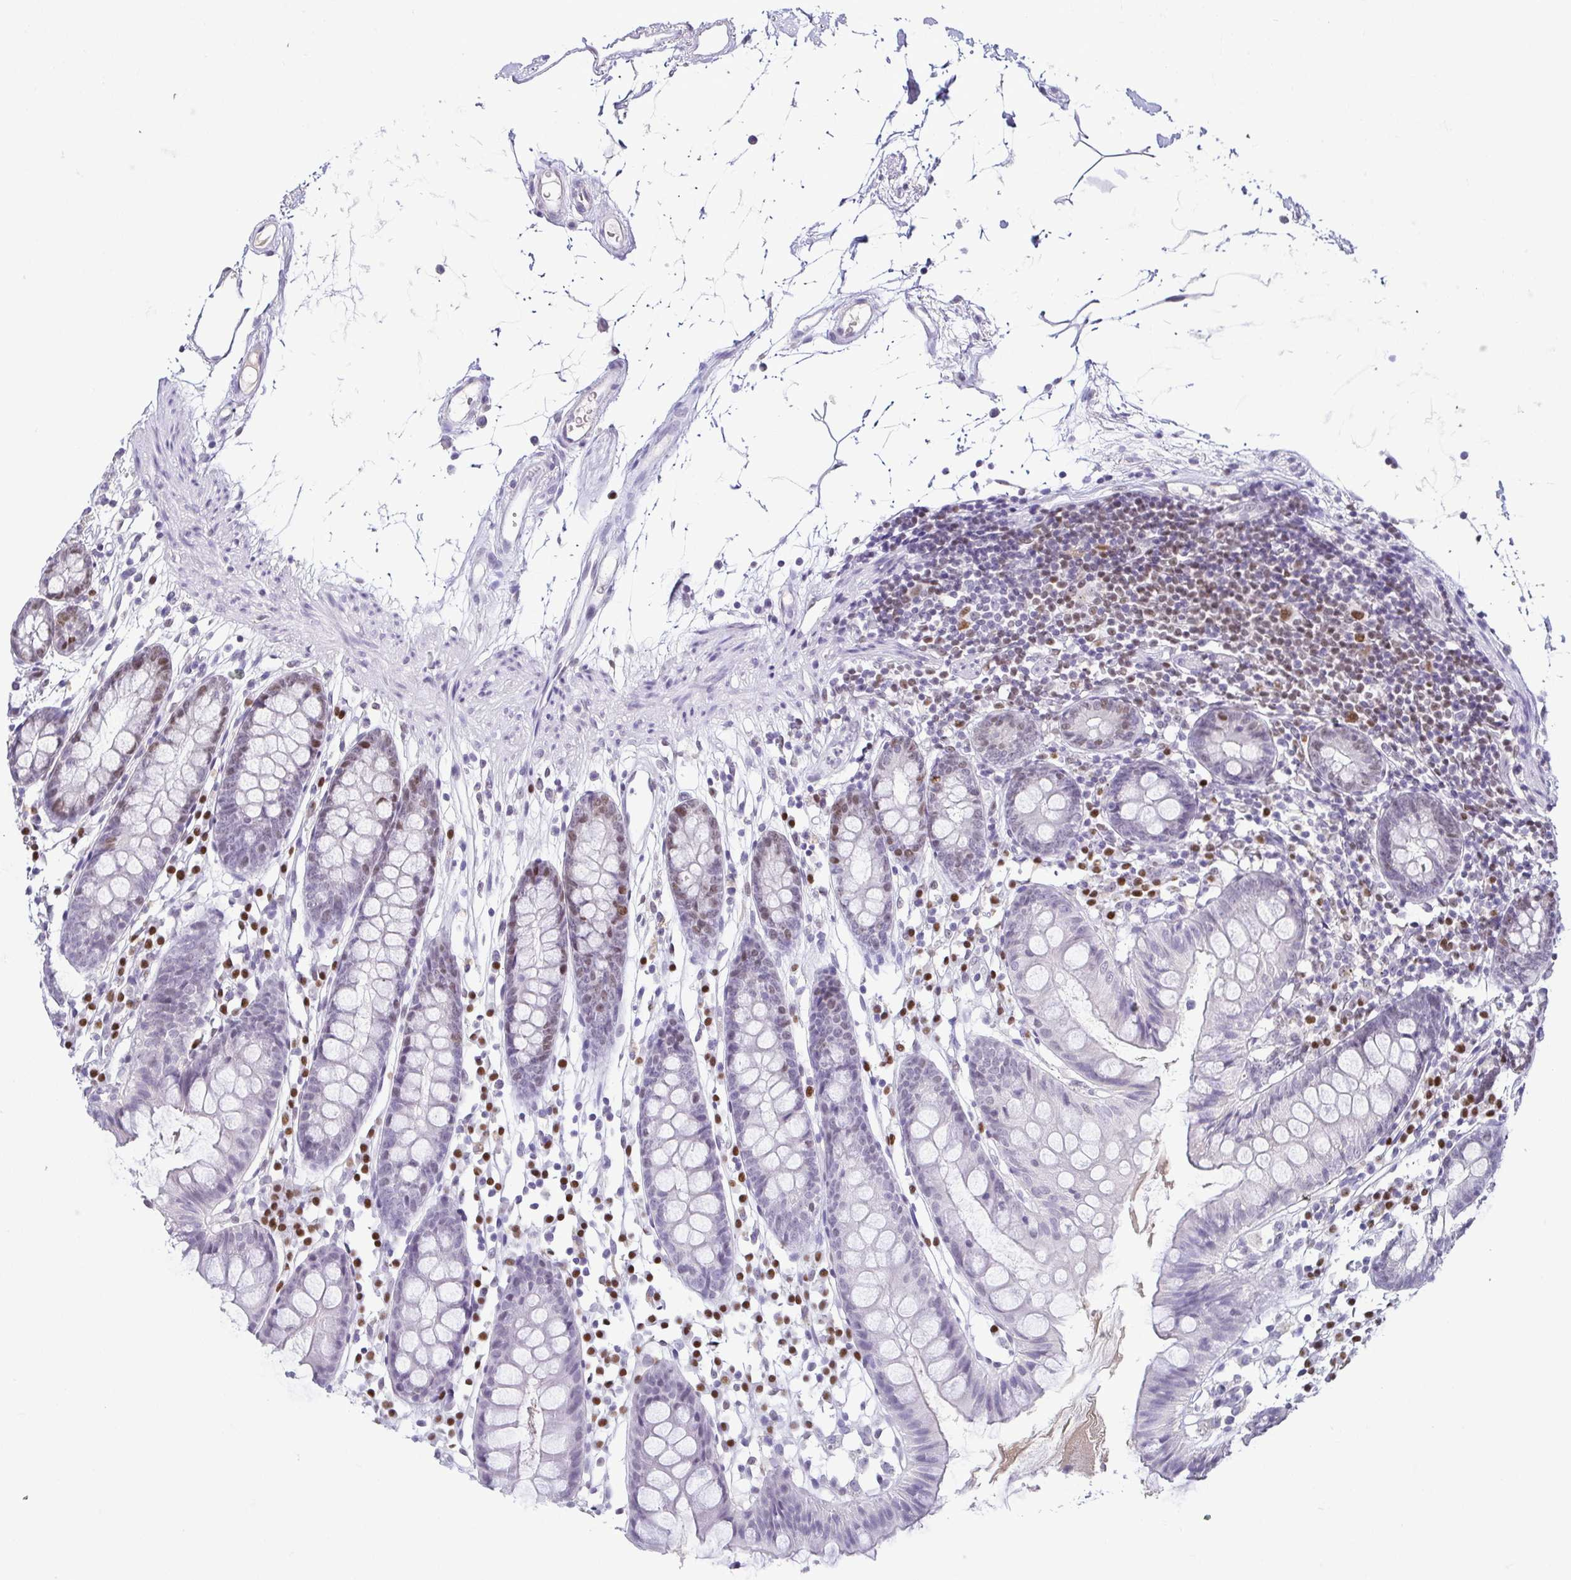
{"staining": {"intensity": "negative", "quantity": "none", "location": "none"}, "tissue": "colon", "cell_type": "Endothelial cells", "image_type": "normal", "snomed": [{"axis": "morphology", "description": "Normal tissue, NOS"}, {"axis": "topography", "description": "Colon"}], "caption": "This is an immunohistochemistry (IHC) micrograph of benign human colon. There is no positivity in endothelial cells.", "gene": "TCF3", "patient": {"sex": "female", "age": 84}}